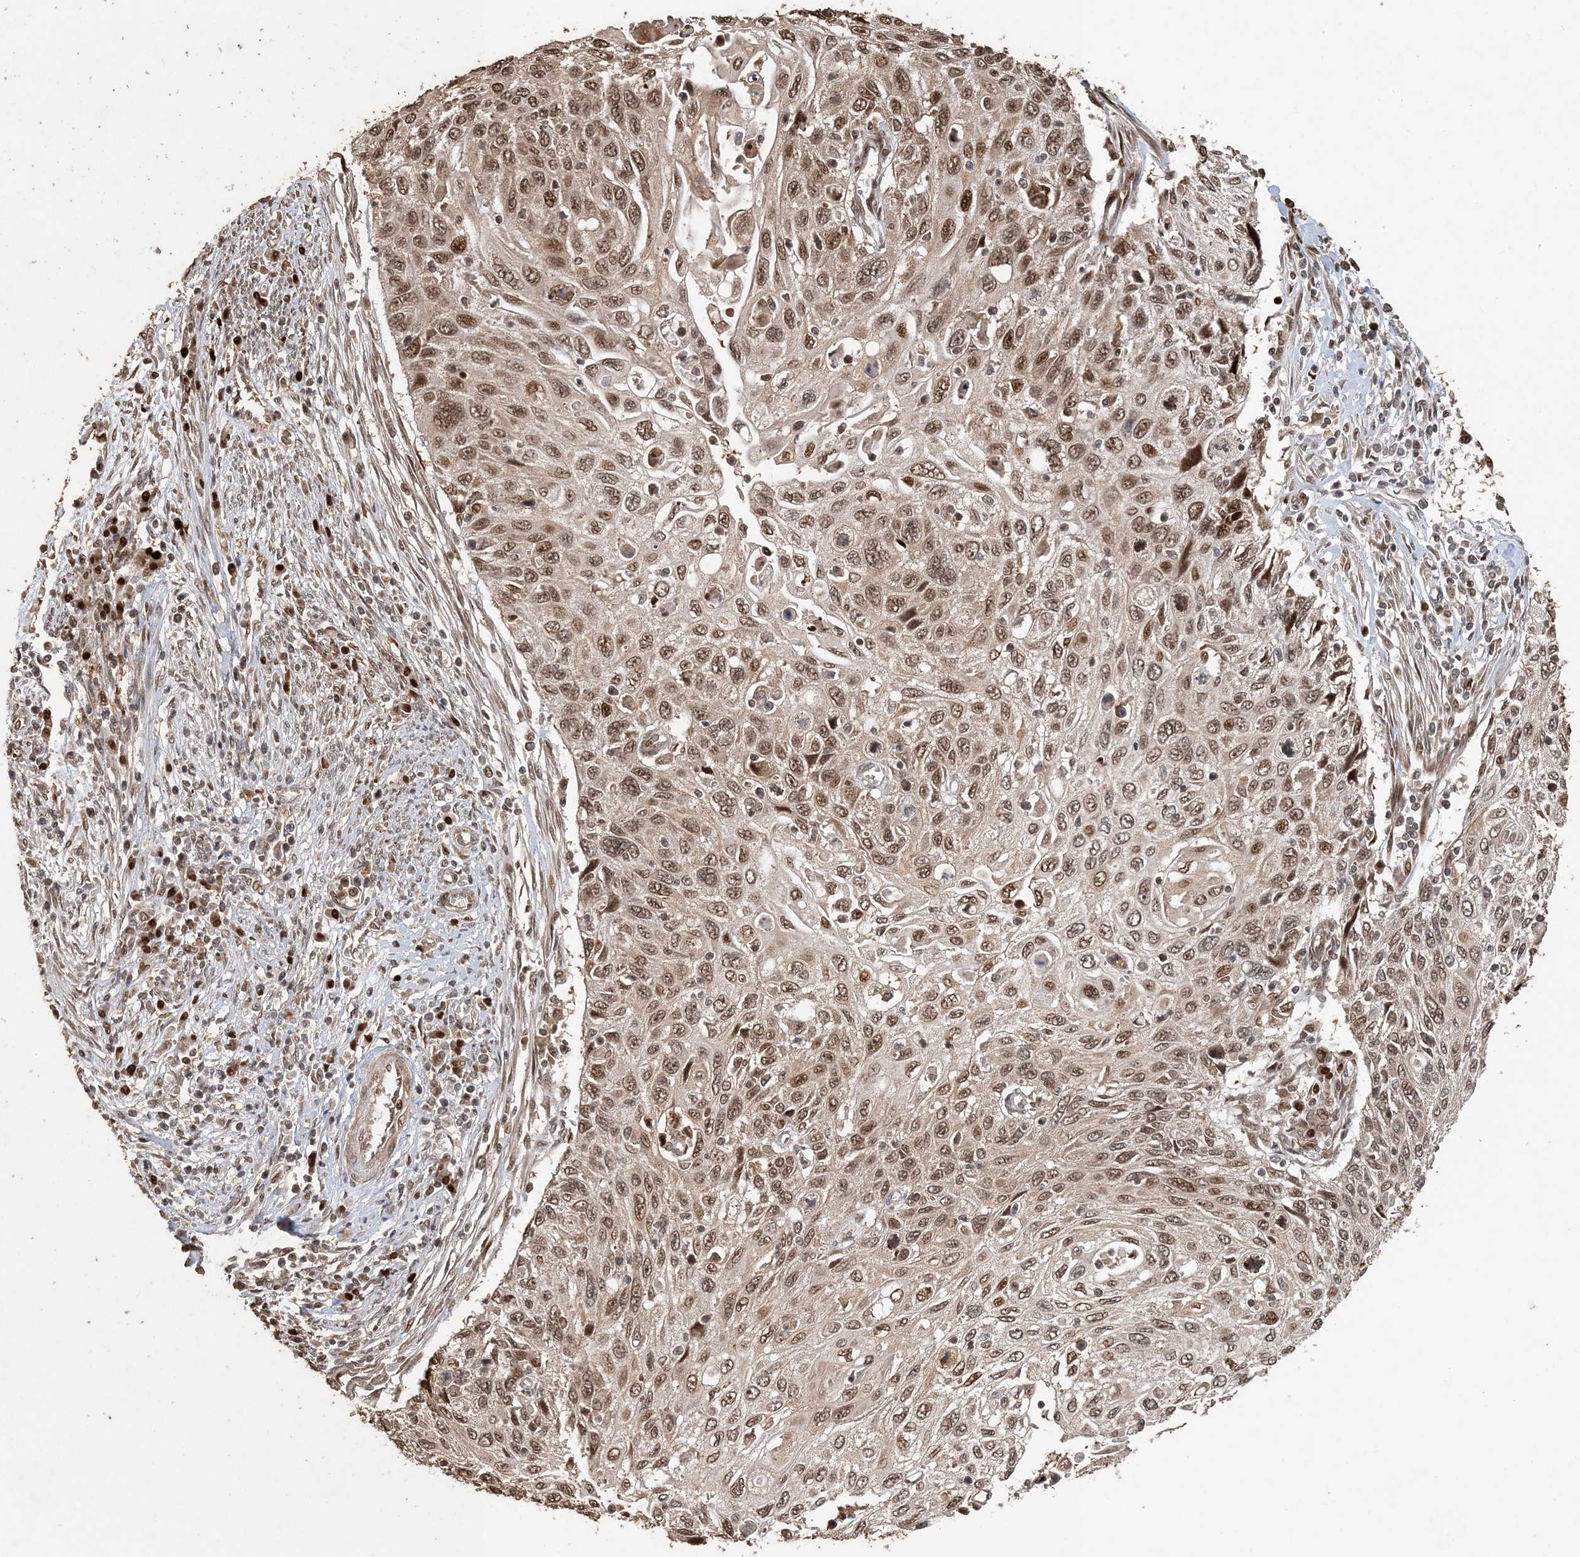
{"staining": {"intensity": "moderate", "quantity": ">75%", "location": "nuclear"}, "tissue": "cervical cancer", "cell_type": "Tumor cells", "image_type": "cancer", "snomed": [{"axis": "morphology", "description": "Squamous cell carcinoma, NOS"}, {"axis": "topography", "description": "Cervix"}], "caption": "This is a histology image of immunohistochemistry staining of cervical cancer, which shows moderate positivity in the nuclear of tumor cells.", "gene": "ATP13A2", "patient": {"sex": "female", "age": 70}}